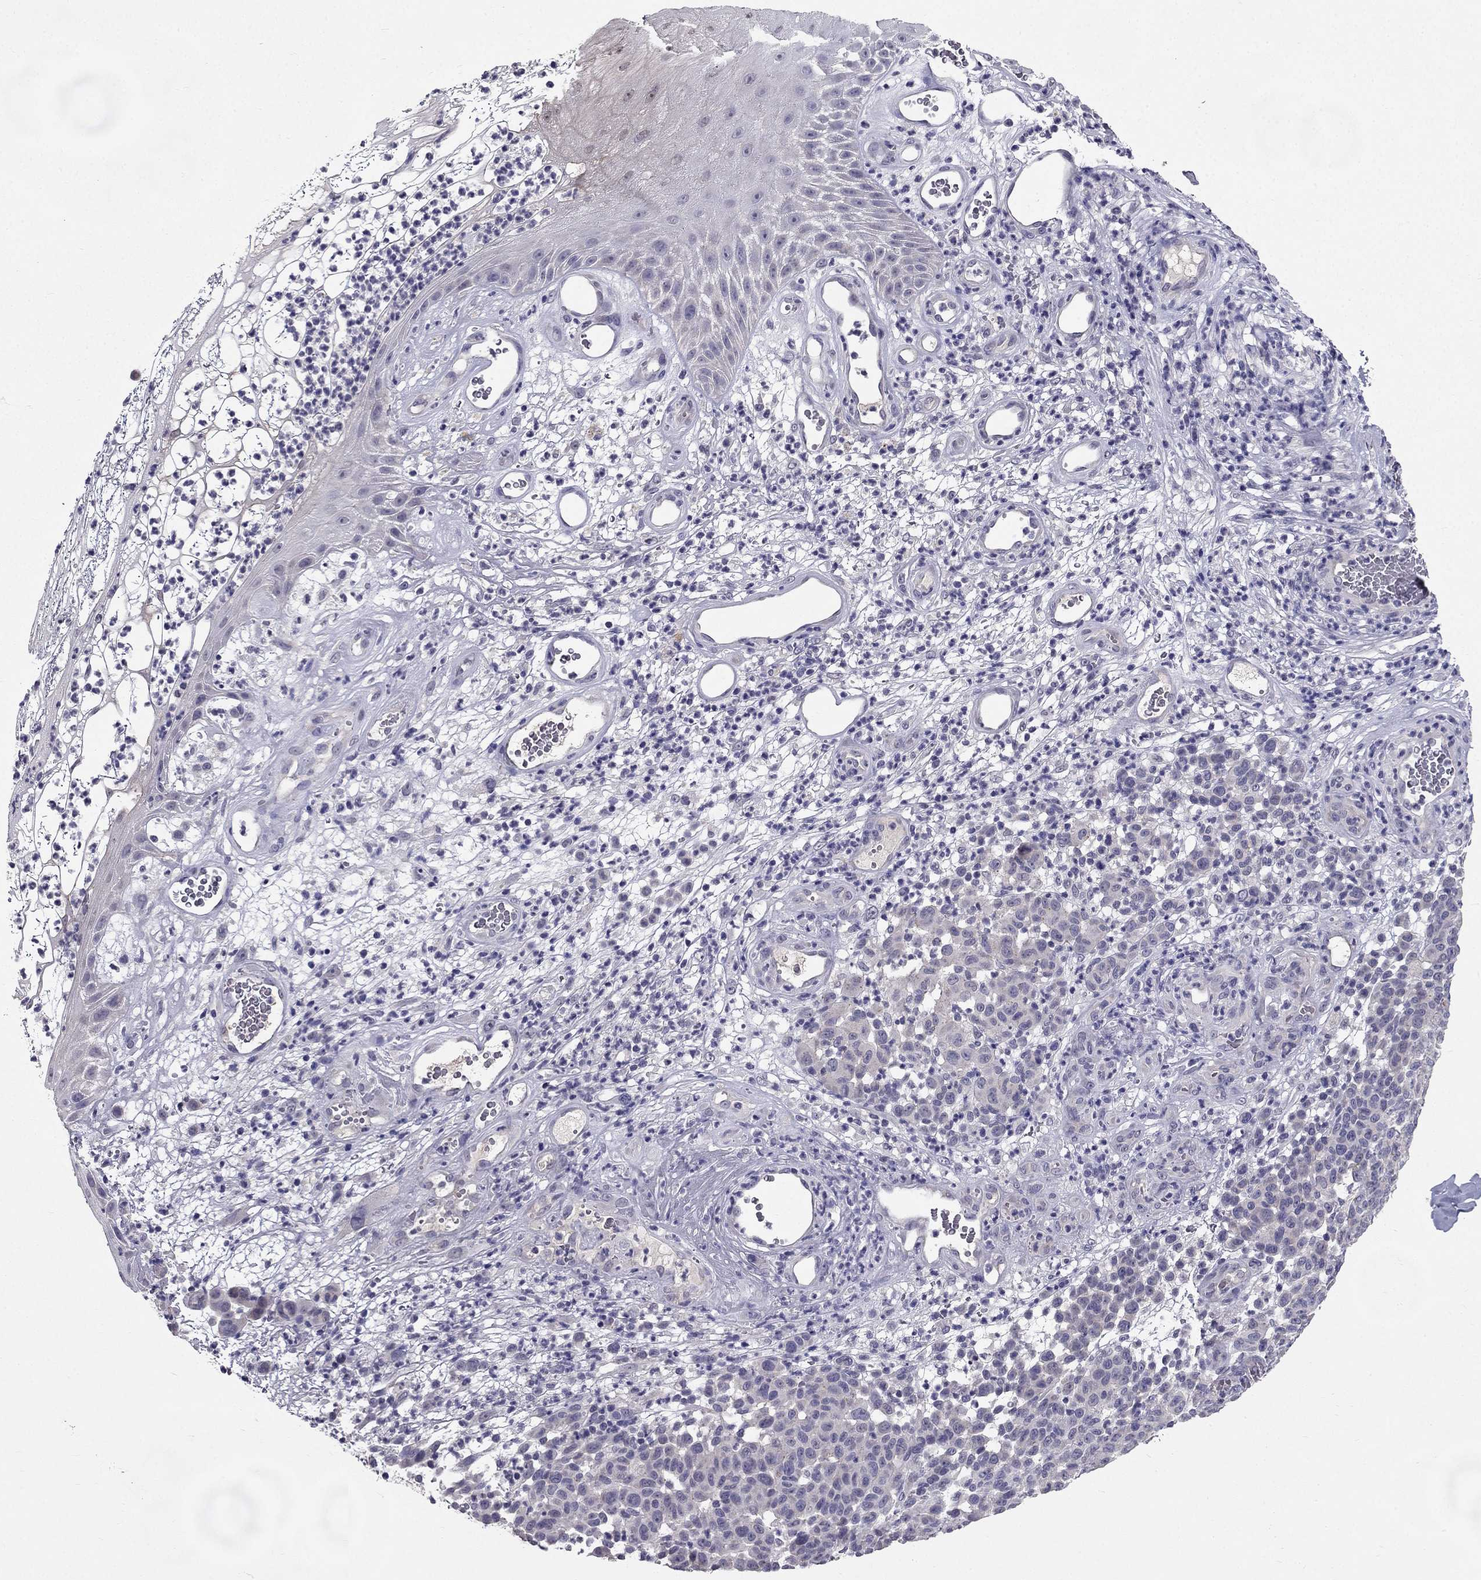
{"staining": {"intensity": "negative", "quantity": "none", "location": "none"}, "tissue": "melanoma", "cell_type": "Tumor cells", "image_type": "cancer", "snomed": [{"axis": "morphology", "description": "Malignant melanoma, NOS"}, {"axis": "topography", "description": "Skin"}], "caption": "Human melanoma stained for a protein using immunohistochemistry reveals no staining in tumor cells.", "gene": "DUSP15", "patient": {"sex": "male", "age": 59}}